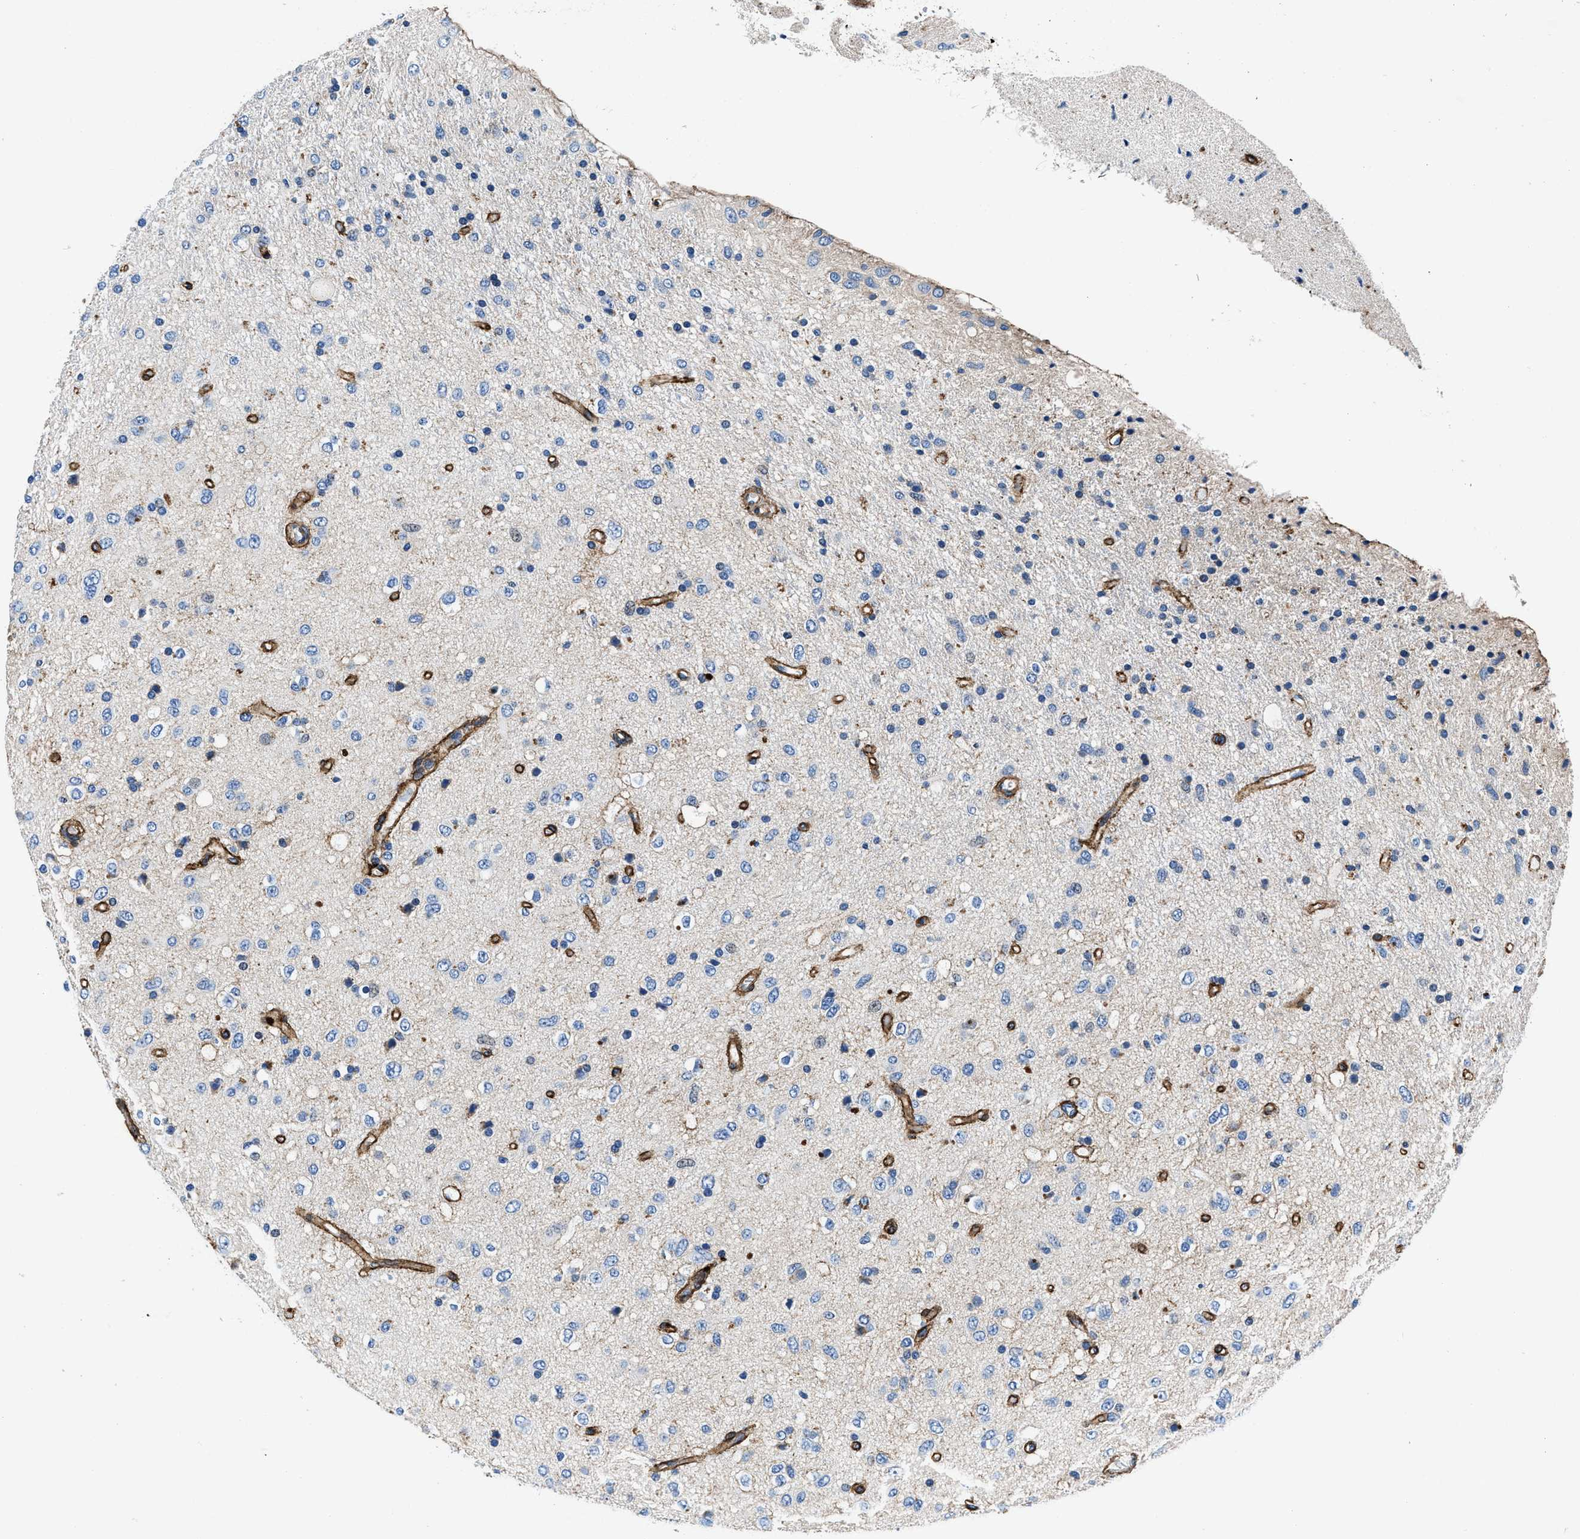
{"staining": {"intensity": "negative", "quantity": "none", "location": "none"}, "tissue": "glioma", "cell_type": "Tumor cells", "image_type": "cancer", "snomed": [{"axis": "morphology", "description": "Glioma, malignant, Low grade"}, {"axis": "topography", "description": "Brain"}], "caption": "High magnification brightfield microscopy of glioma stained with DAB (3,3'-diaminobenzidine) (brown) and counterstained with hematoxylin (blue): tumor cells show no significant expression.", "gene": "DAG1", "patient": {"sex": "male", "age": 77}}